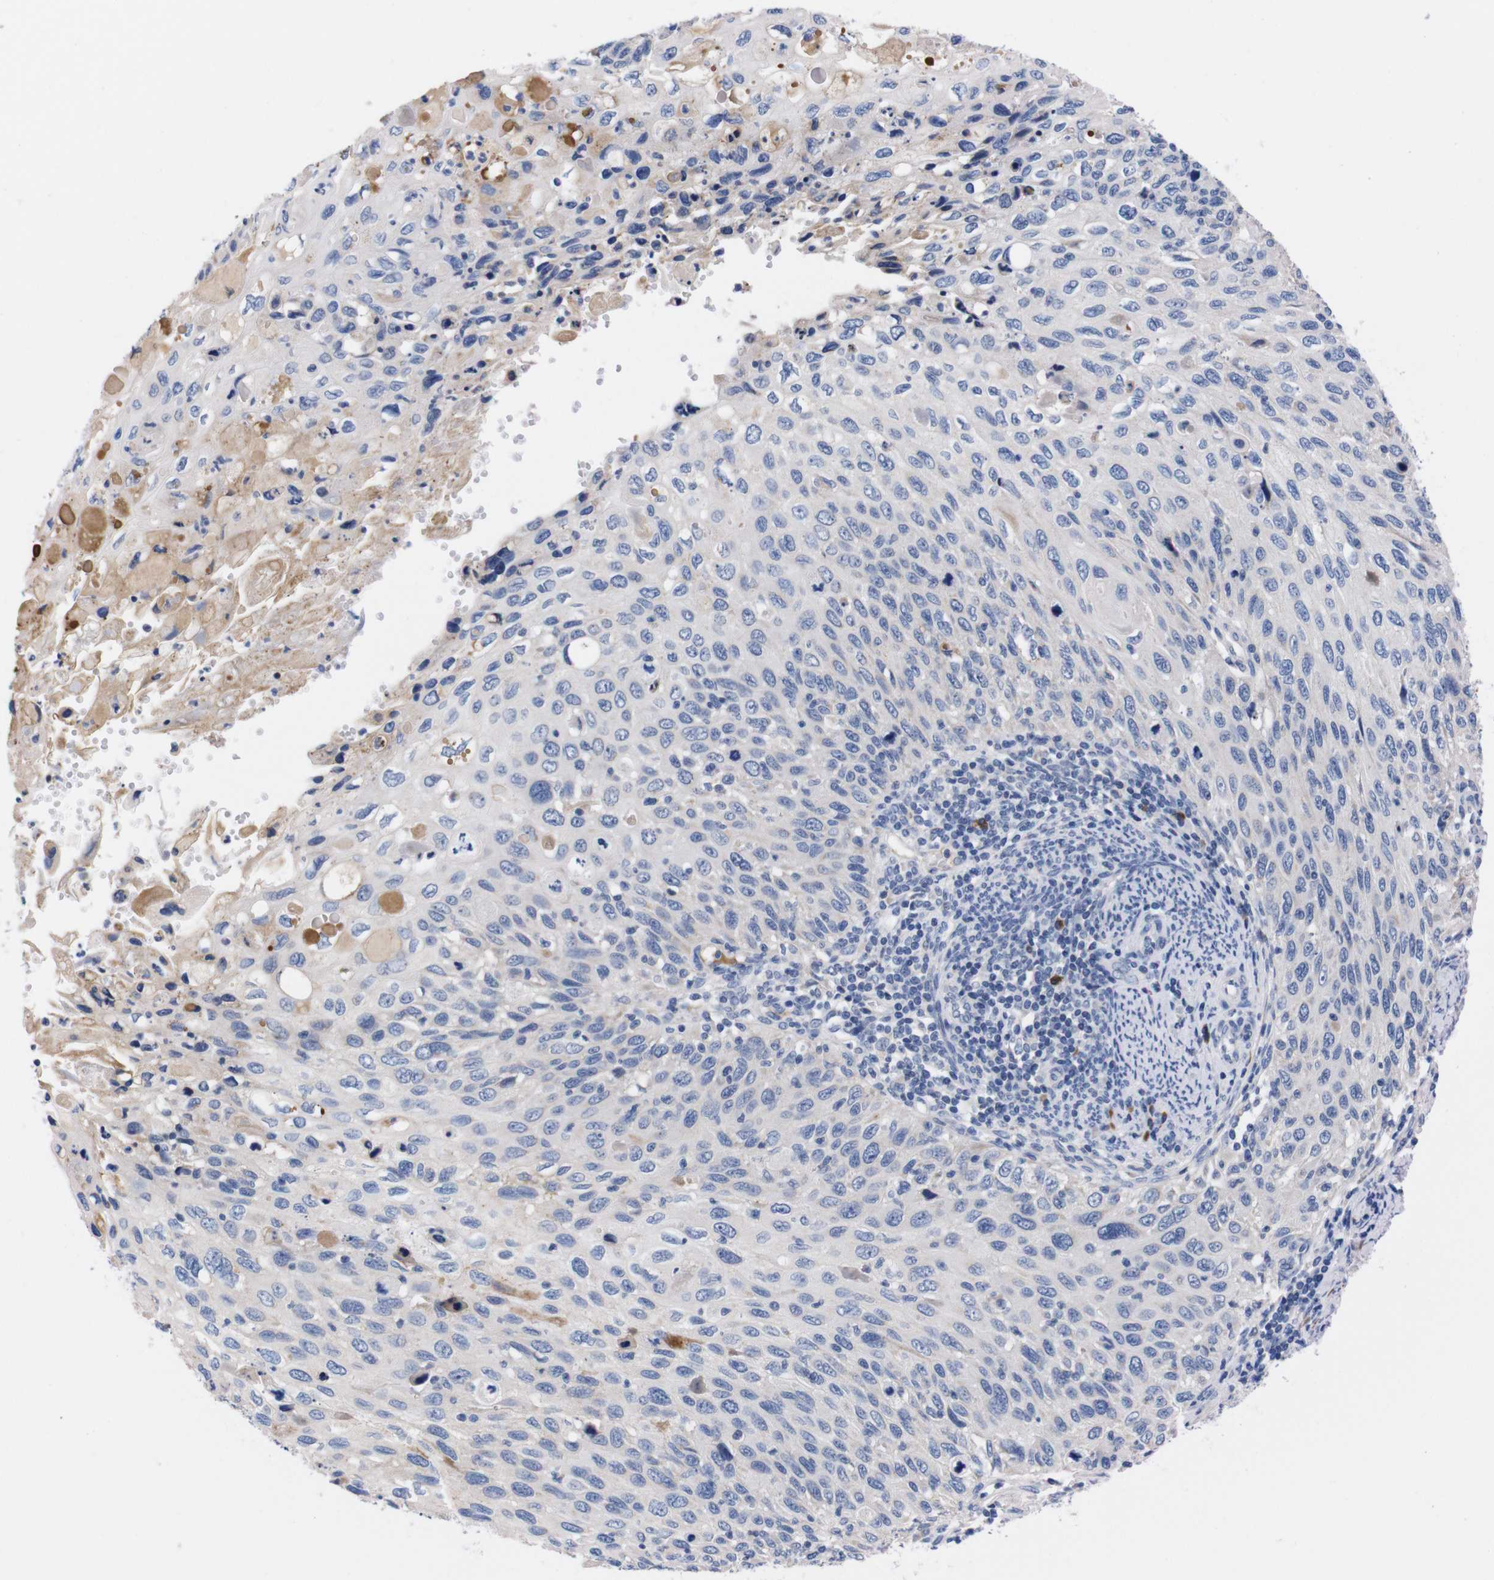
{"staining": {"intensity": "negative", "quantity": "none", "location": "none"}, "tissue": "cervical cancer", "cell_type": "Tumor cells", "image_type": "cancer", "snomed": [{"axis": "morphology", "description": "Squamous cell carcinoma, NOS"}, {"axis": "topography", "description": "Cervix"}], "caption": "The image reveals no staining of tumor cells in cervical squamous cell carcinoma.", "gene": "FAM210A", "patient": {"sex": "female", "age": 70}}